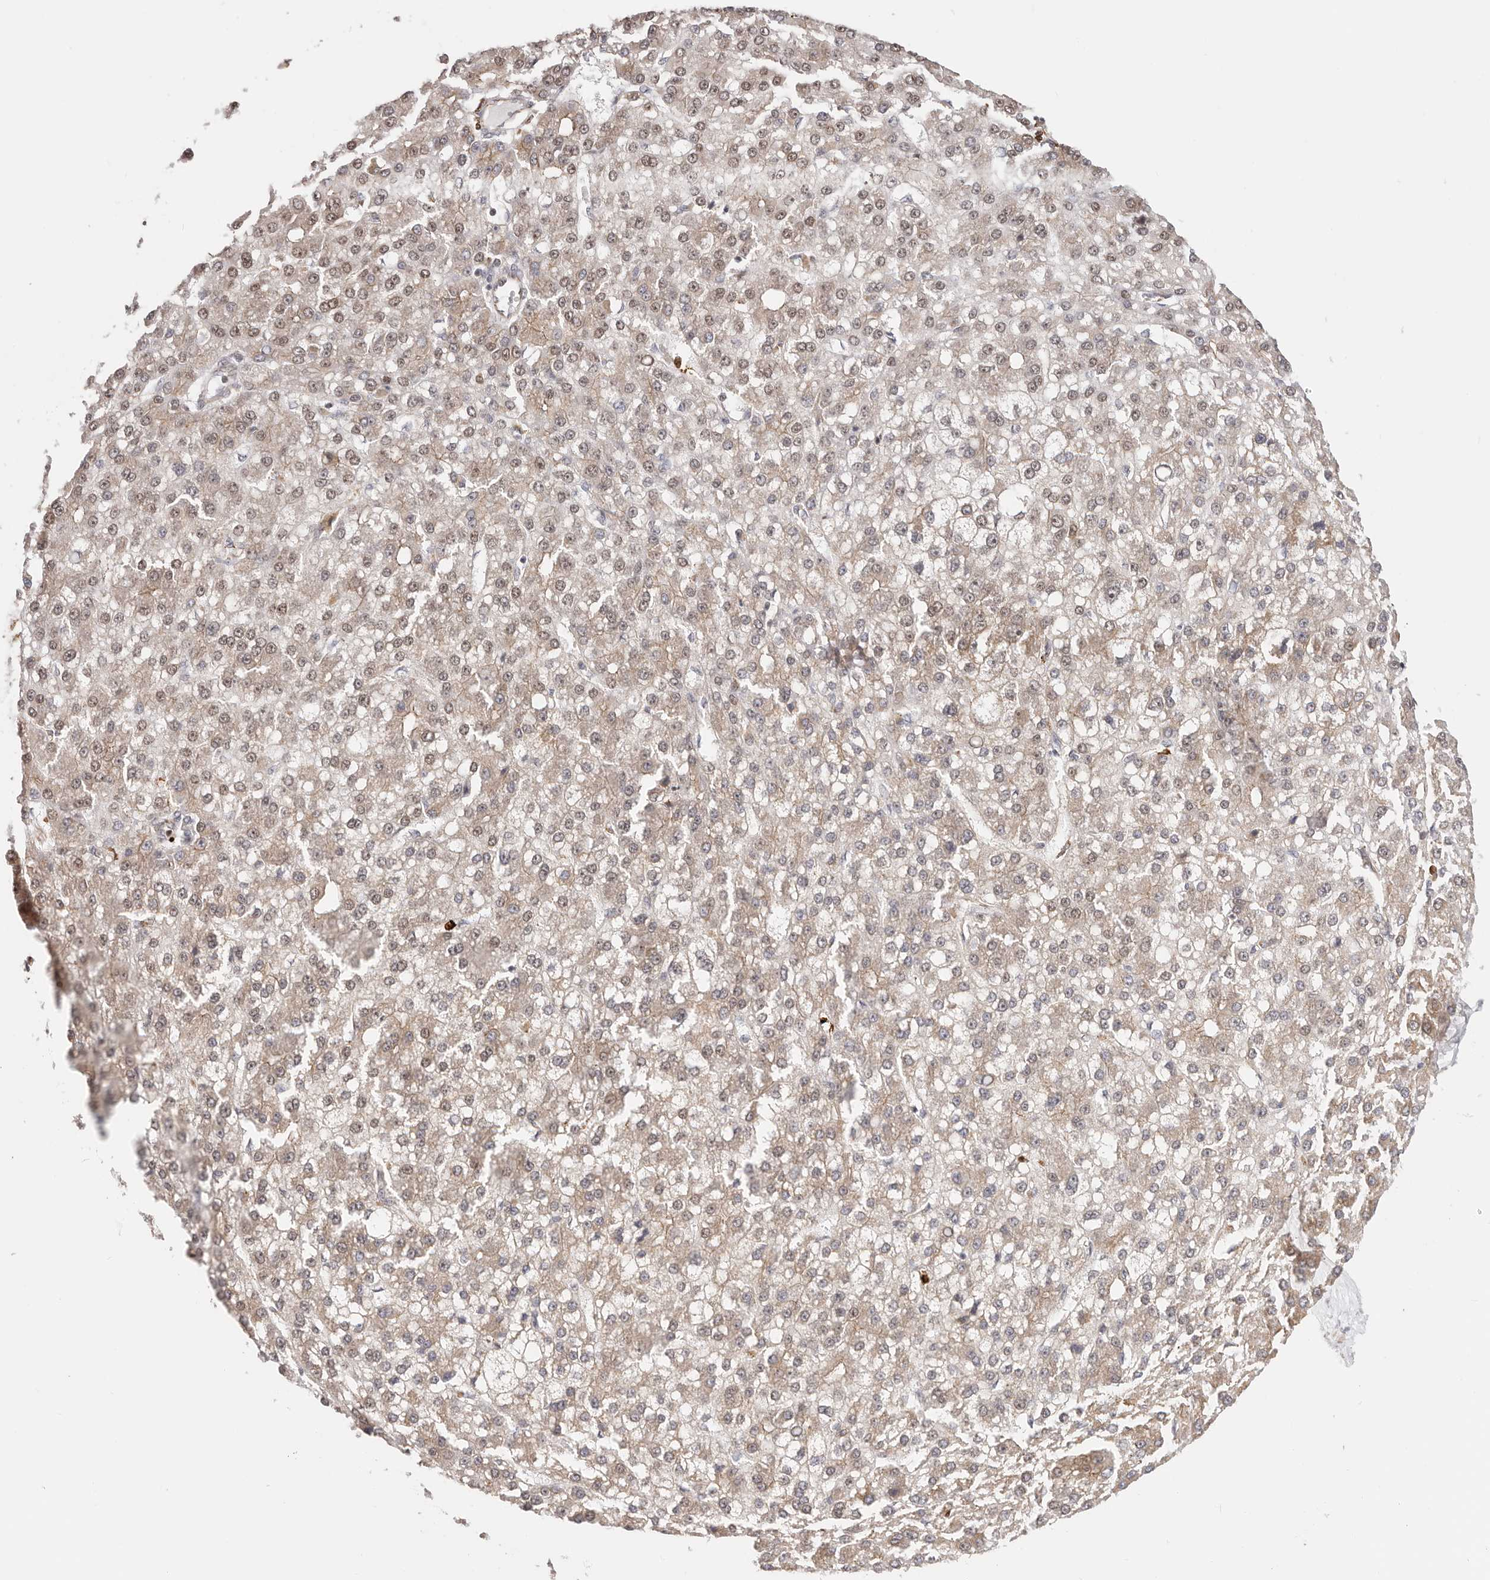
{"staining": {"intensity": "weak", "quantity": ">75%", "location": "cytoplasmic/membranous,nuclear"}, "tissue": "liver cancer", "cell_type": "Tumor cells", "image_type": "cancer", "snomed": [{"axis": "morphology", "description": "Carcinoma, Hepatocellular, NOS"}, {"axis": "topography", "description": "Liver"}], "caption": "Immunohistochemistry (IHC) photomicrograph of neoplastic tissue: human liver hepatocellular carcinoma stained using immunohistochemistry (IHC) reveals low levels of weak protein expression localized specifically in the cytoplasmic/membranous and nuclear of tumor cells, appearing as a cytoplasmic/membranous and nuclear brown color.", "gene": "AFDN", "patient": {"sex": "male", "age": 67}}